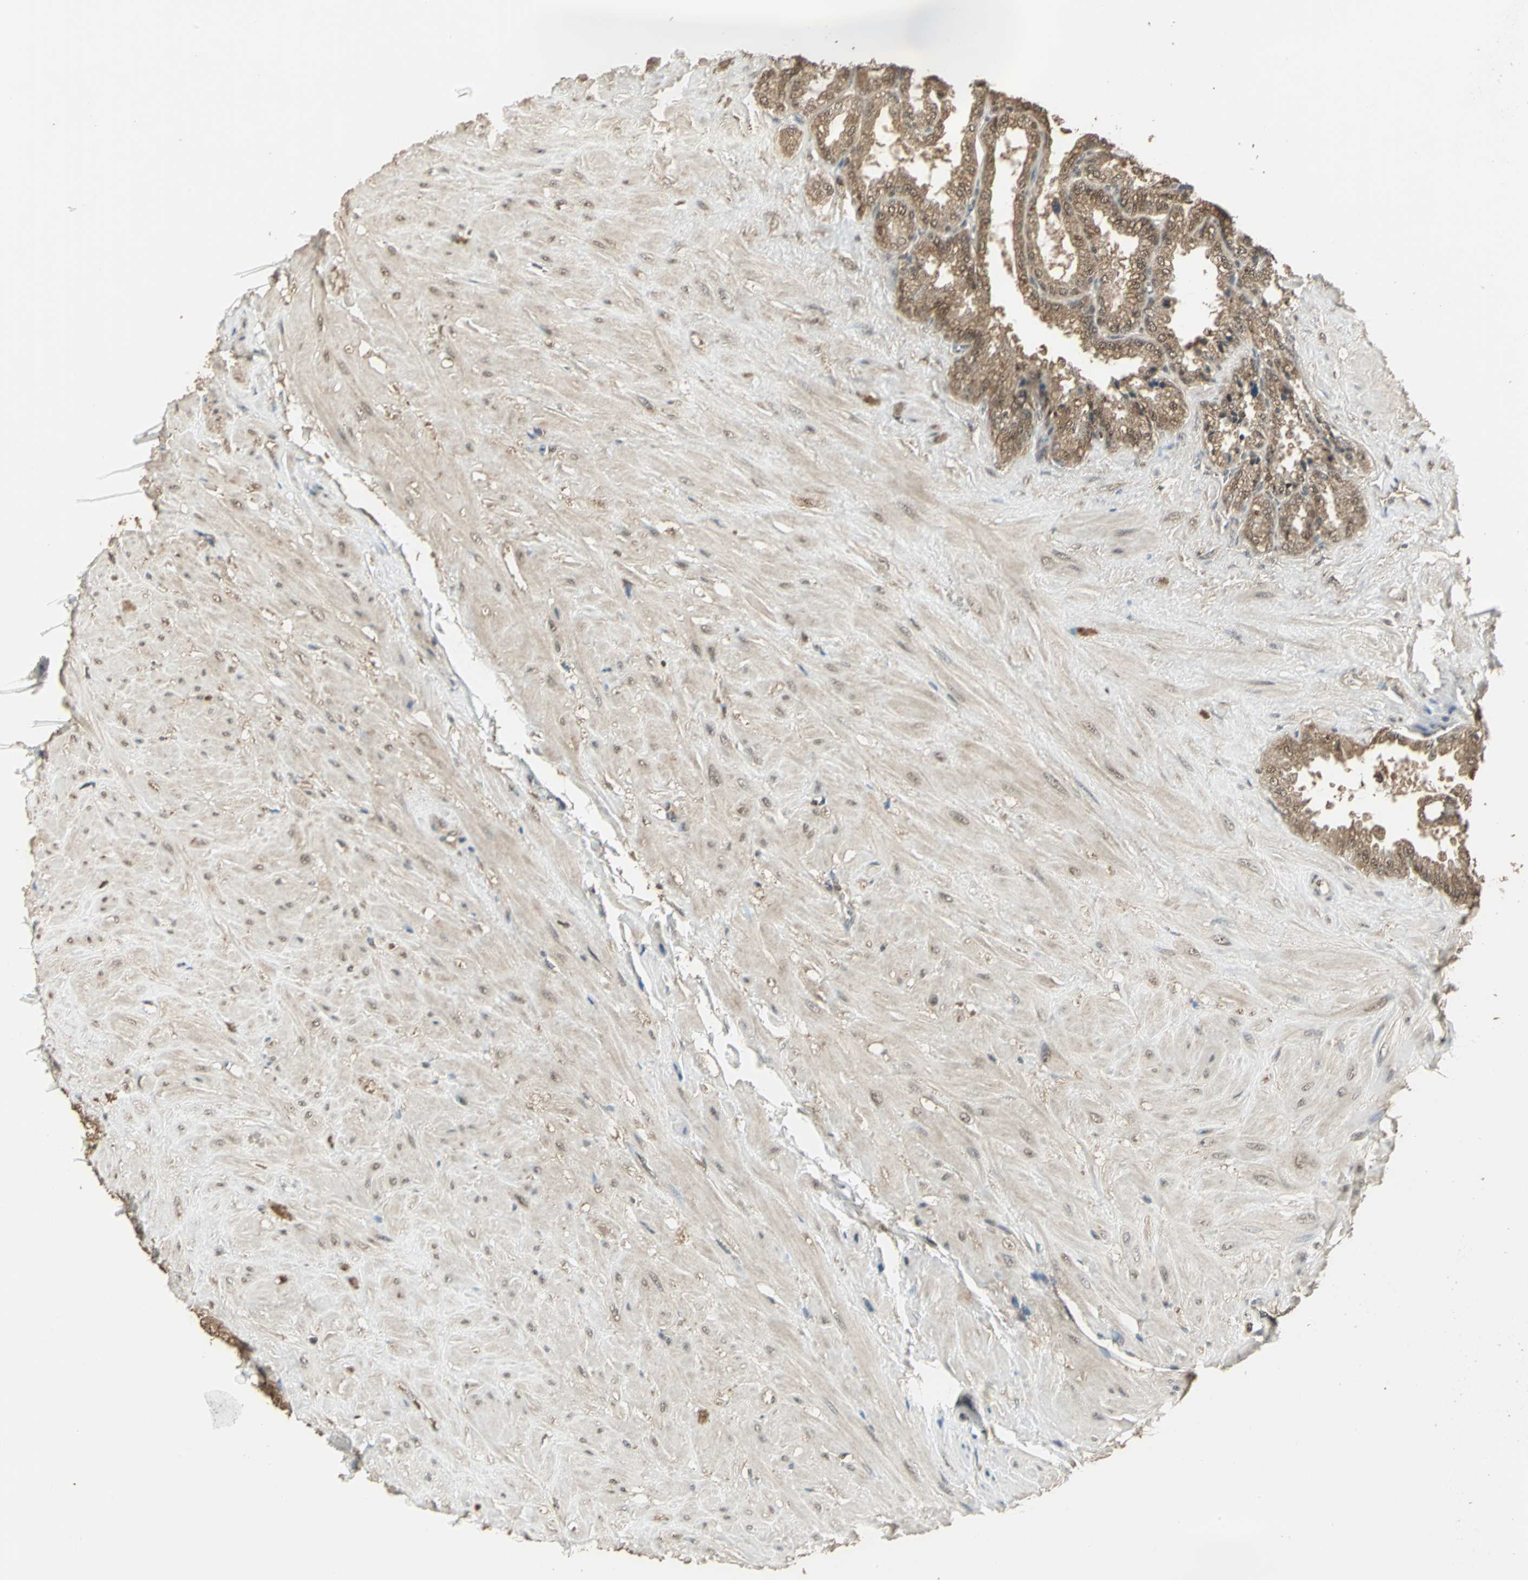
{"staining": {"intensity": "strong", "quantity": ">75%", "location": "cytoplasmic/membranous"}, "tissue": "seminal vesicle", "cell_type": "Glandular cells", "image_type": "normal", "snomed": [{"axis": "morphology", "description": "Normal tissue, NOS"}, {"axis": "topography", "description": "Seminal veicle"}], "caption": "This micrograph reveals immunohistochemistry (IHC) staining of benign seminal vesicle, with high strong cytoplasmic/membranous expression in approximately >75% of glandular cells.", "gene": "UCHL5", "patient": {"sex": "male", "age": 46}}